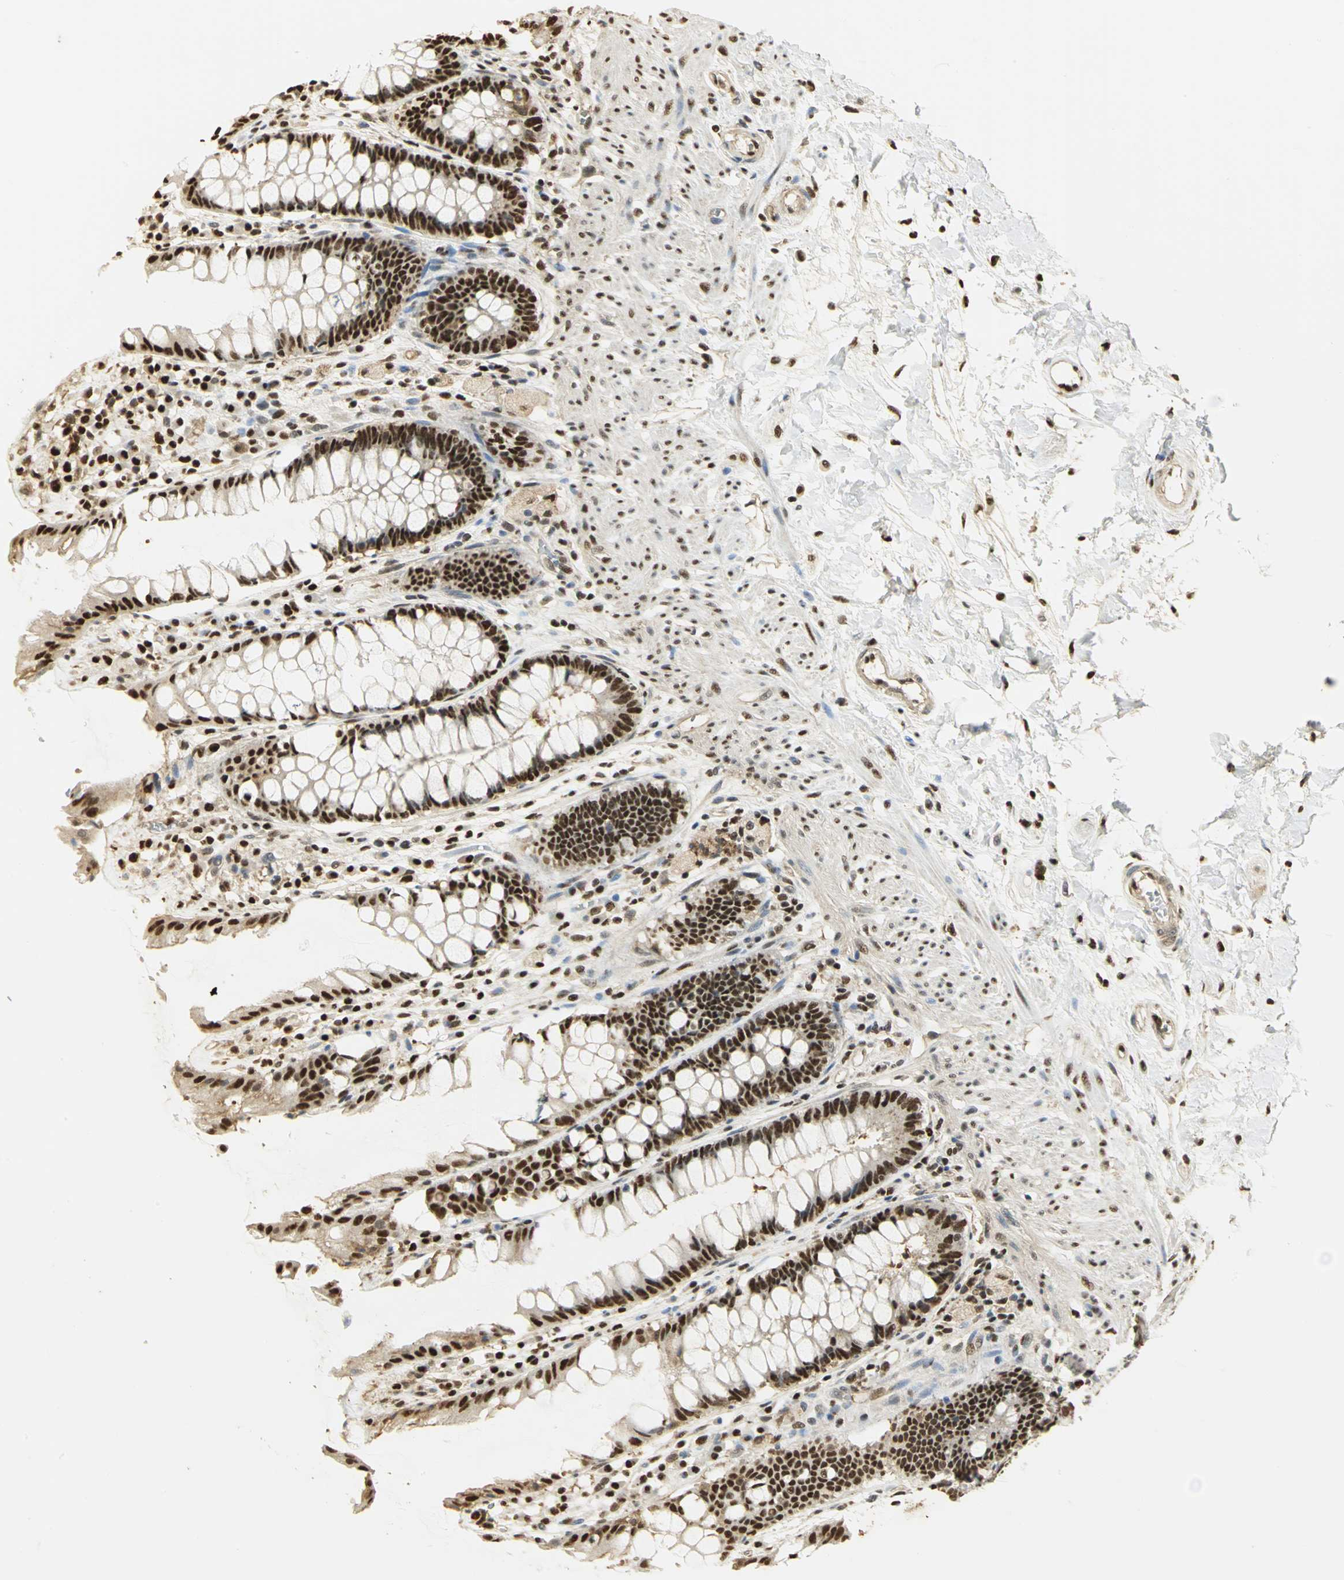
{"staining": {"intensity": "strong", "quantity": ">75%", "location": "nuclear"}, "tissue": "rectum", "cell_type": "Glandular cells", "image_type": "normal", "snomed": [{"axis": "morphology", "description": "Normal tissue, NOS"}, {"axis": "topography", "description": "Rectum"}], "caption": "IHC histopathology image of normal rectum stained for a protein (brown), which displays high levels of strong nuclear staining in approximately >75% of glandular cells.", "gene": "SET", "patient": {"sex": "female", "age": 46}}